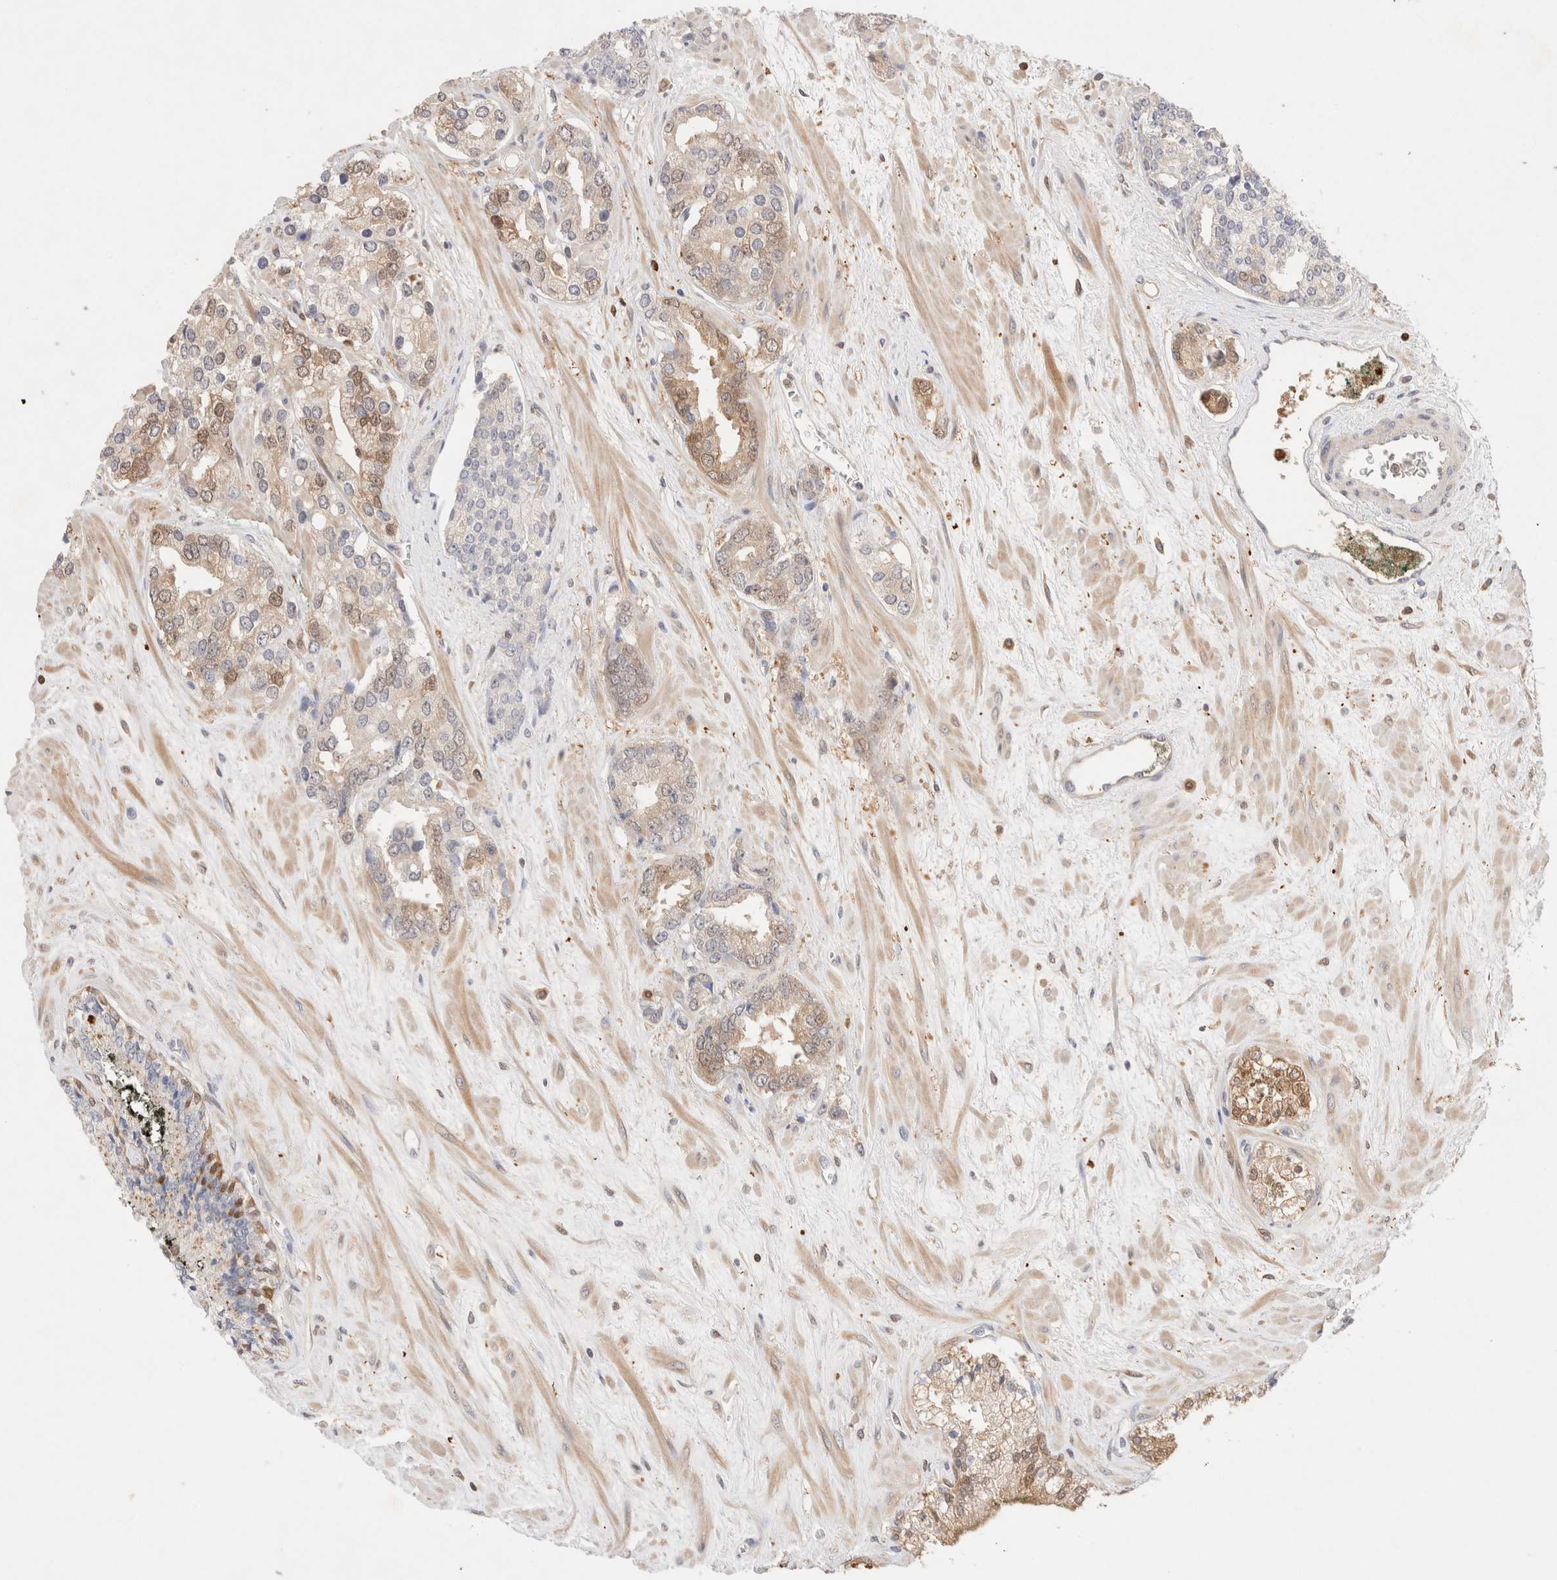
{"staining": {"intensity": "moderate", "quantity": "<25%", "location": "cytoplasmic/membranous,nuclear"}, "tissue": "prostate cancer", "cell_type": "Tumor cells", "image_type": "cancer", "snomed": [{"axis": "morphology", "description": "Adenocarcinoma, High grade"}, {"axis": "topography", "description": "Prostate"}], "caption": "Prostate adenocarcinoma (high-grade) was stained to show a protein in brown. There is low levels of moderate cytoplasmic/membranous and nuclear positivity in approximately <25% of tumor cells.", "gene": "STARD10", "patient": {"sex": "male", "age": 71}}